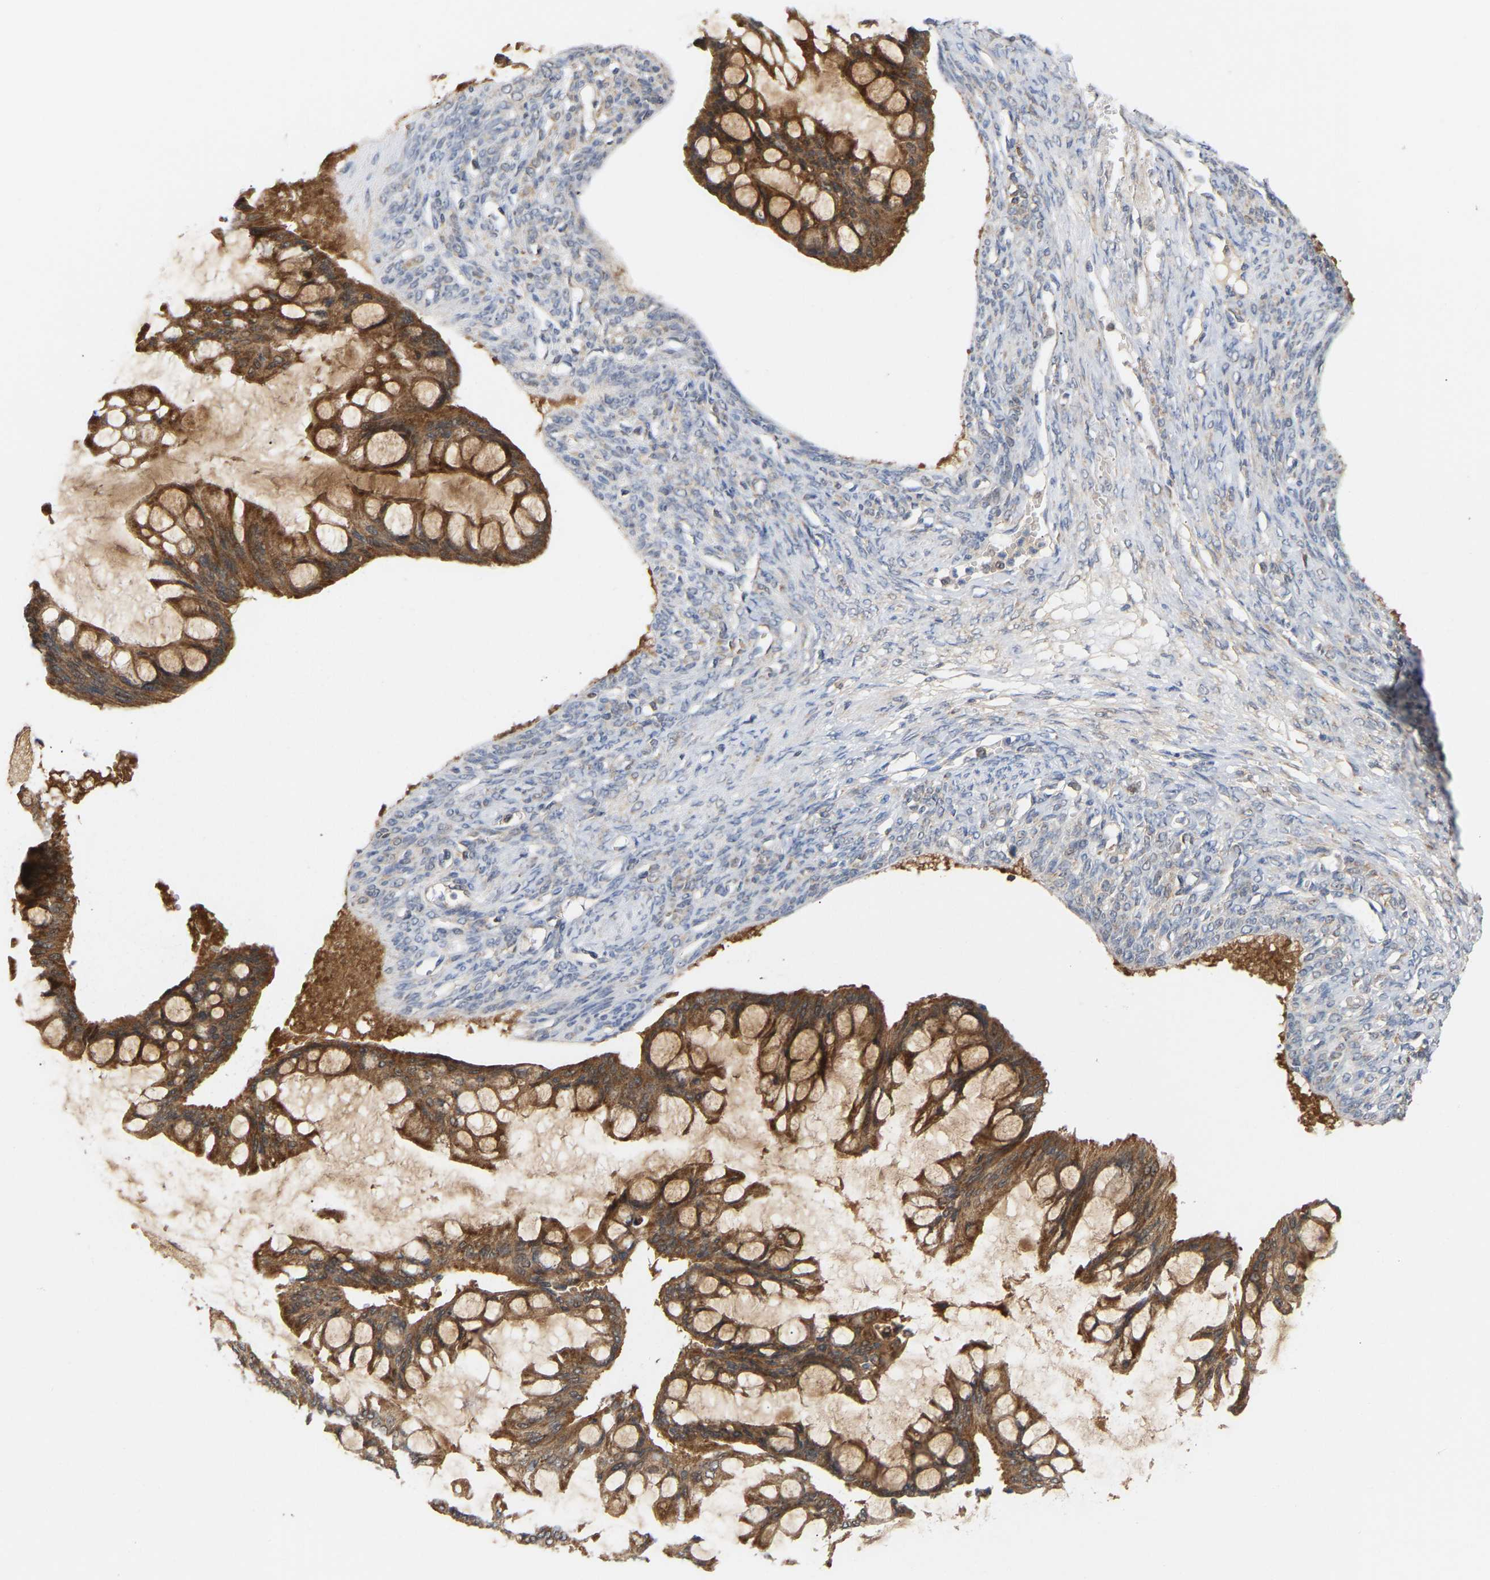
{"staining": {"intensity": "strong", "quantity": ">75%", "location": "cytoplasmic/membranous"}, "tissue": "ovarian cancer", "cell_type": "Tumor cells", "image_type": "cancer", "snomed": [{"axis": "morphology", "description": "Cystadenocarcinoma, mucinous, NOS"}, {"axis": "topography", "description": "Ovary"}], "caption": "The photomicrograph demonstrates staining of ovarian mucinous cystadenocarcinoma, revealing strong cytoplasmic/membranous protein staining (brown color) within tumor cells. (Brightfield microscopy of DAB IHC at high magnification).", "gene": "TPMT", "patient": {"sex": "female", "age": 73}}